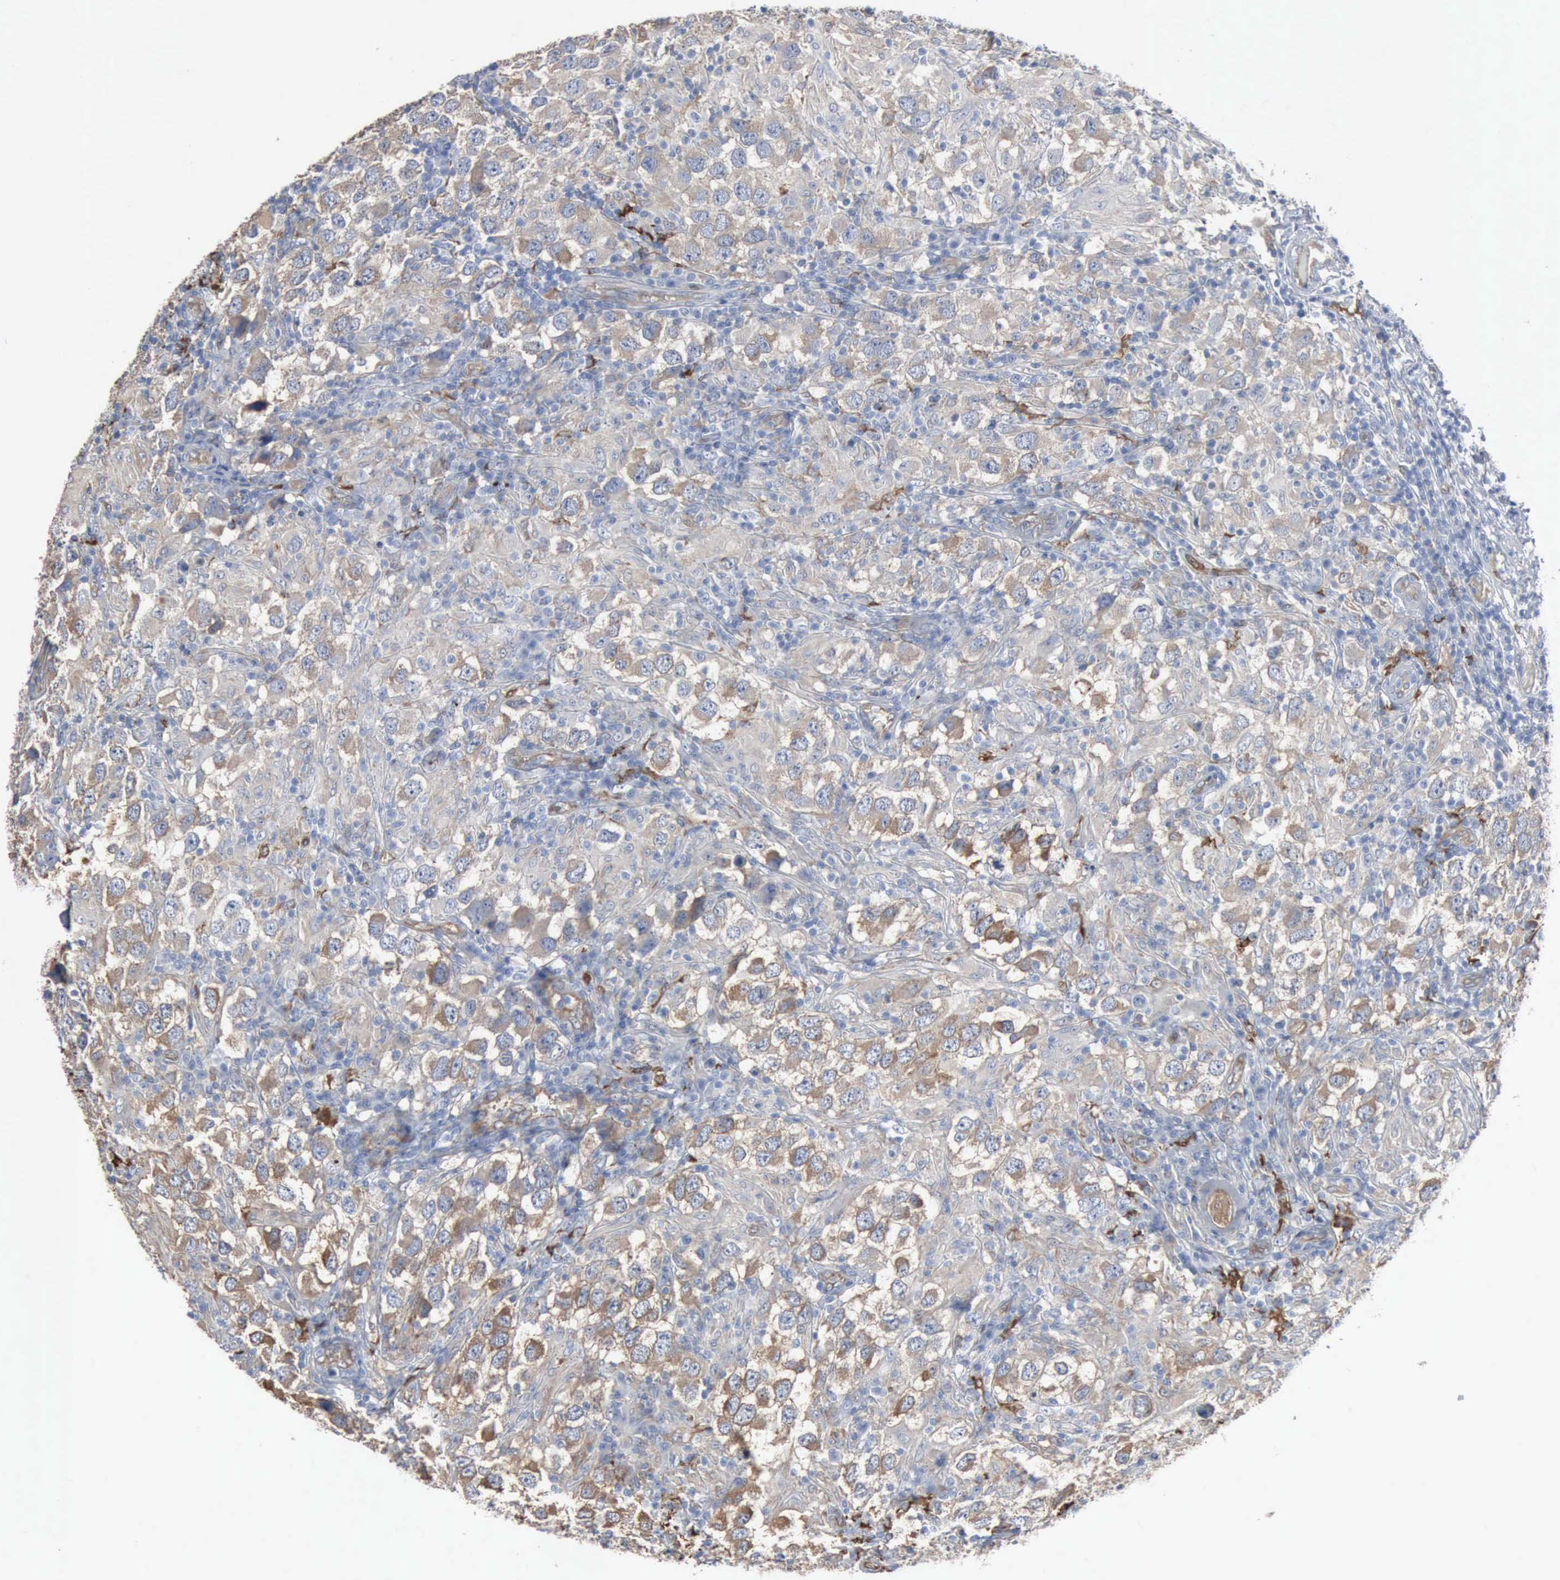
{"staining": {"intensity": "weak", "quantity": "25%-75%", "location": "cytoplasmic/membranous"}, "tissue": "testis cancer", "cell_type": "Tumor cells", "image_type": "cancer", "snomed": [{"axis": "morphology", "description": "Carcinoma, Embryonal, NOS"}, {"axis": "topography", "description": "Testis"}], "caption": "About 25%-75% of tumor cells in human embryonal carcinoma (testis) reveal weak cytoplasmic/membranous protein staining as visualized by brown immunohistochemical staining.", "gene": "FSCN1", "patient": {"sex": "male", "age": 21}}